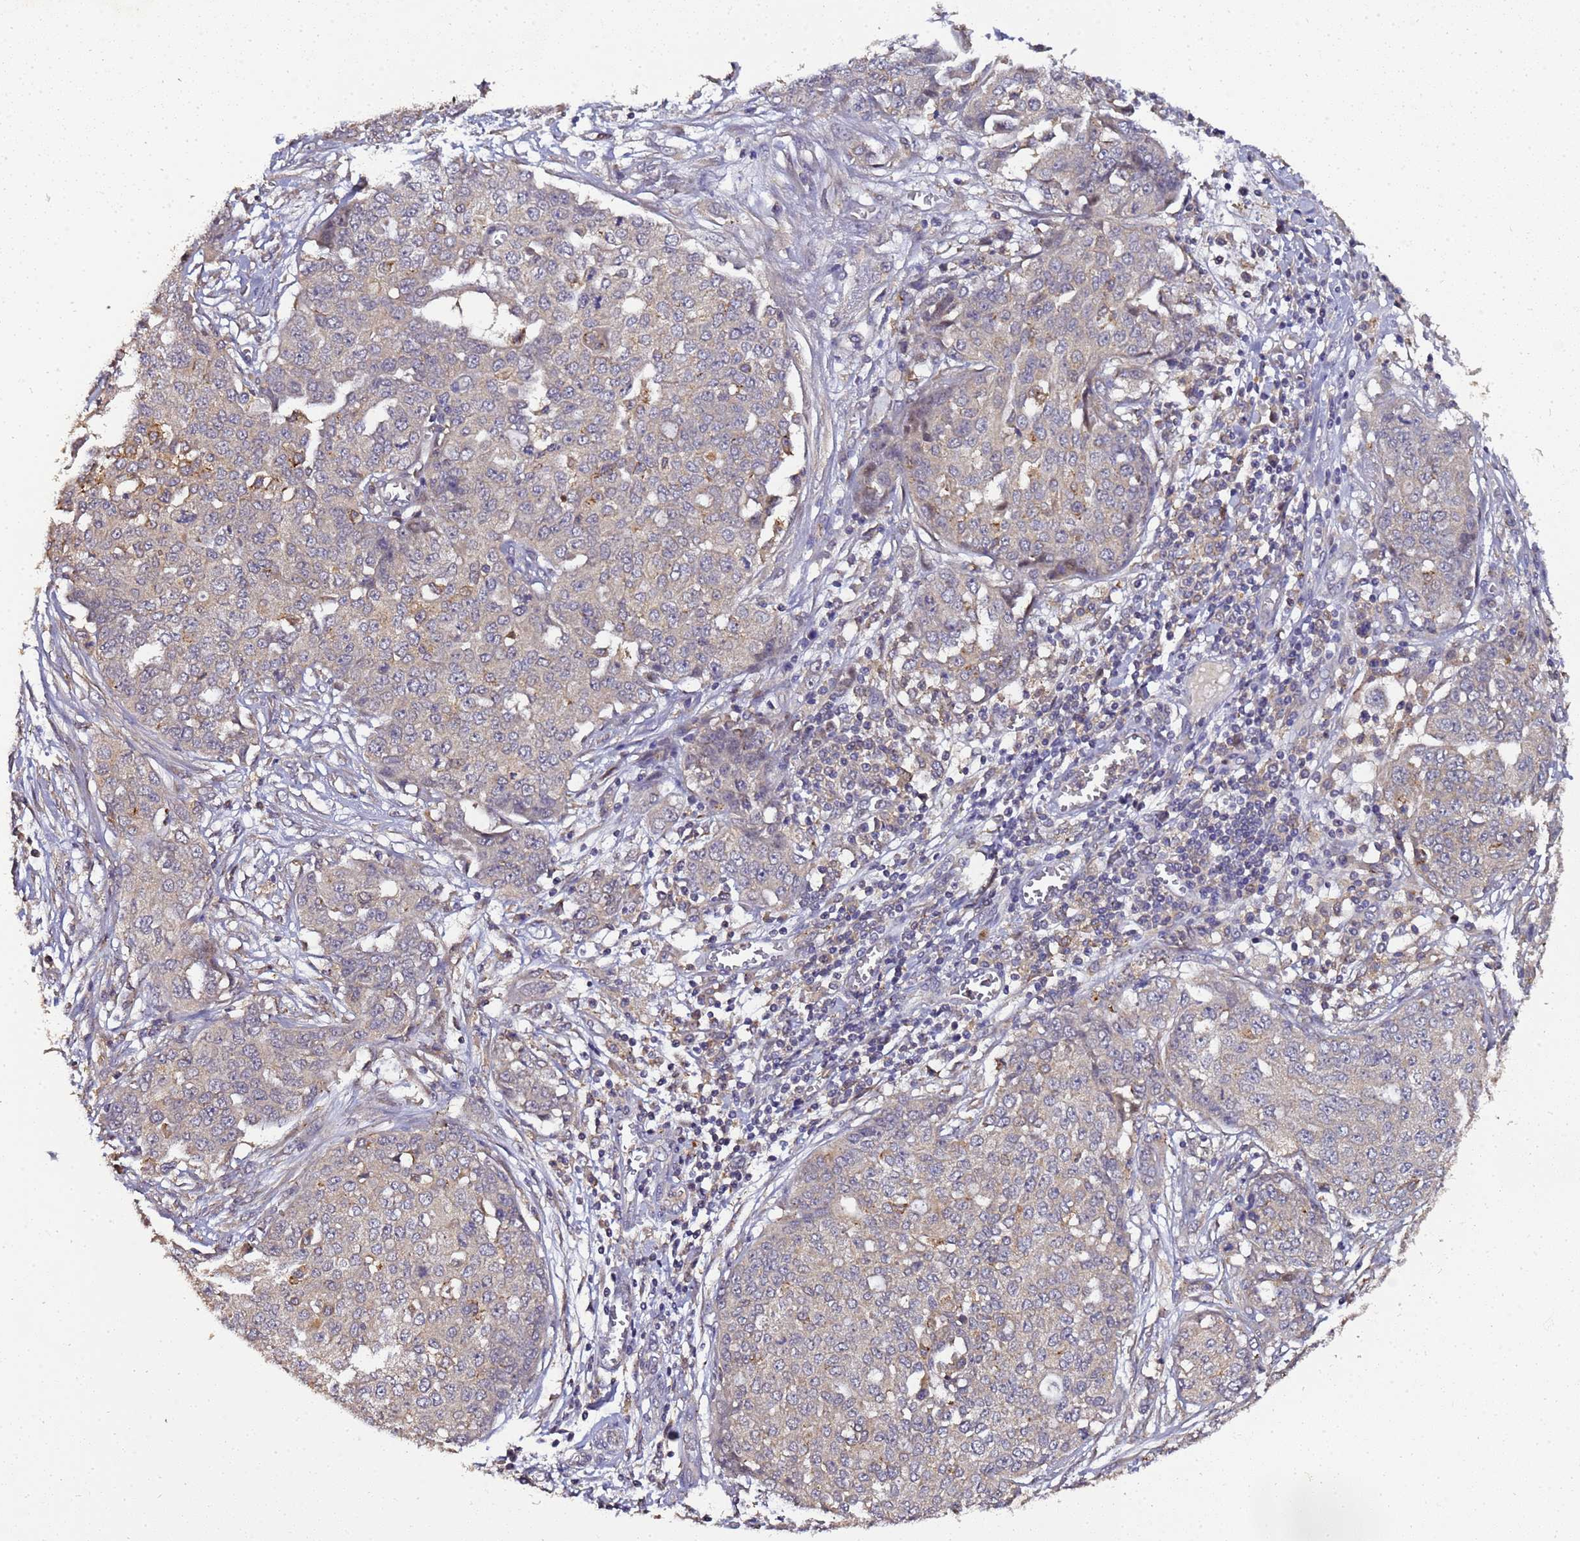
{"staining": {"intensity": "weak", "quantity": "<25%", "location": "cytoplasmic/membranous"}, "tissue": "ovarian cancer", "cell_type": "Tumor cells", "image_type": "cancer", "snomed": [{"axis": "morphology", "description": "Cystadenocarcinoma, serous, NOS"}, {"axis": "topography", "description": "Soft tissue"}, {"axis": "topography", "description": "Ovary"}], "caption": "IHC image of neoplastic tissue: ovarian serous cystadenocarcinoma stained with DAB exhibits no significant protein expression in tumor cells.", "gene": "LGI4", "patient": {"sex": "female", "age": 57}}